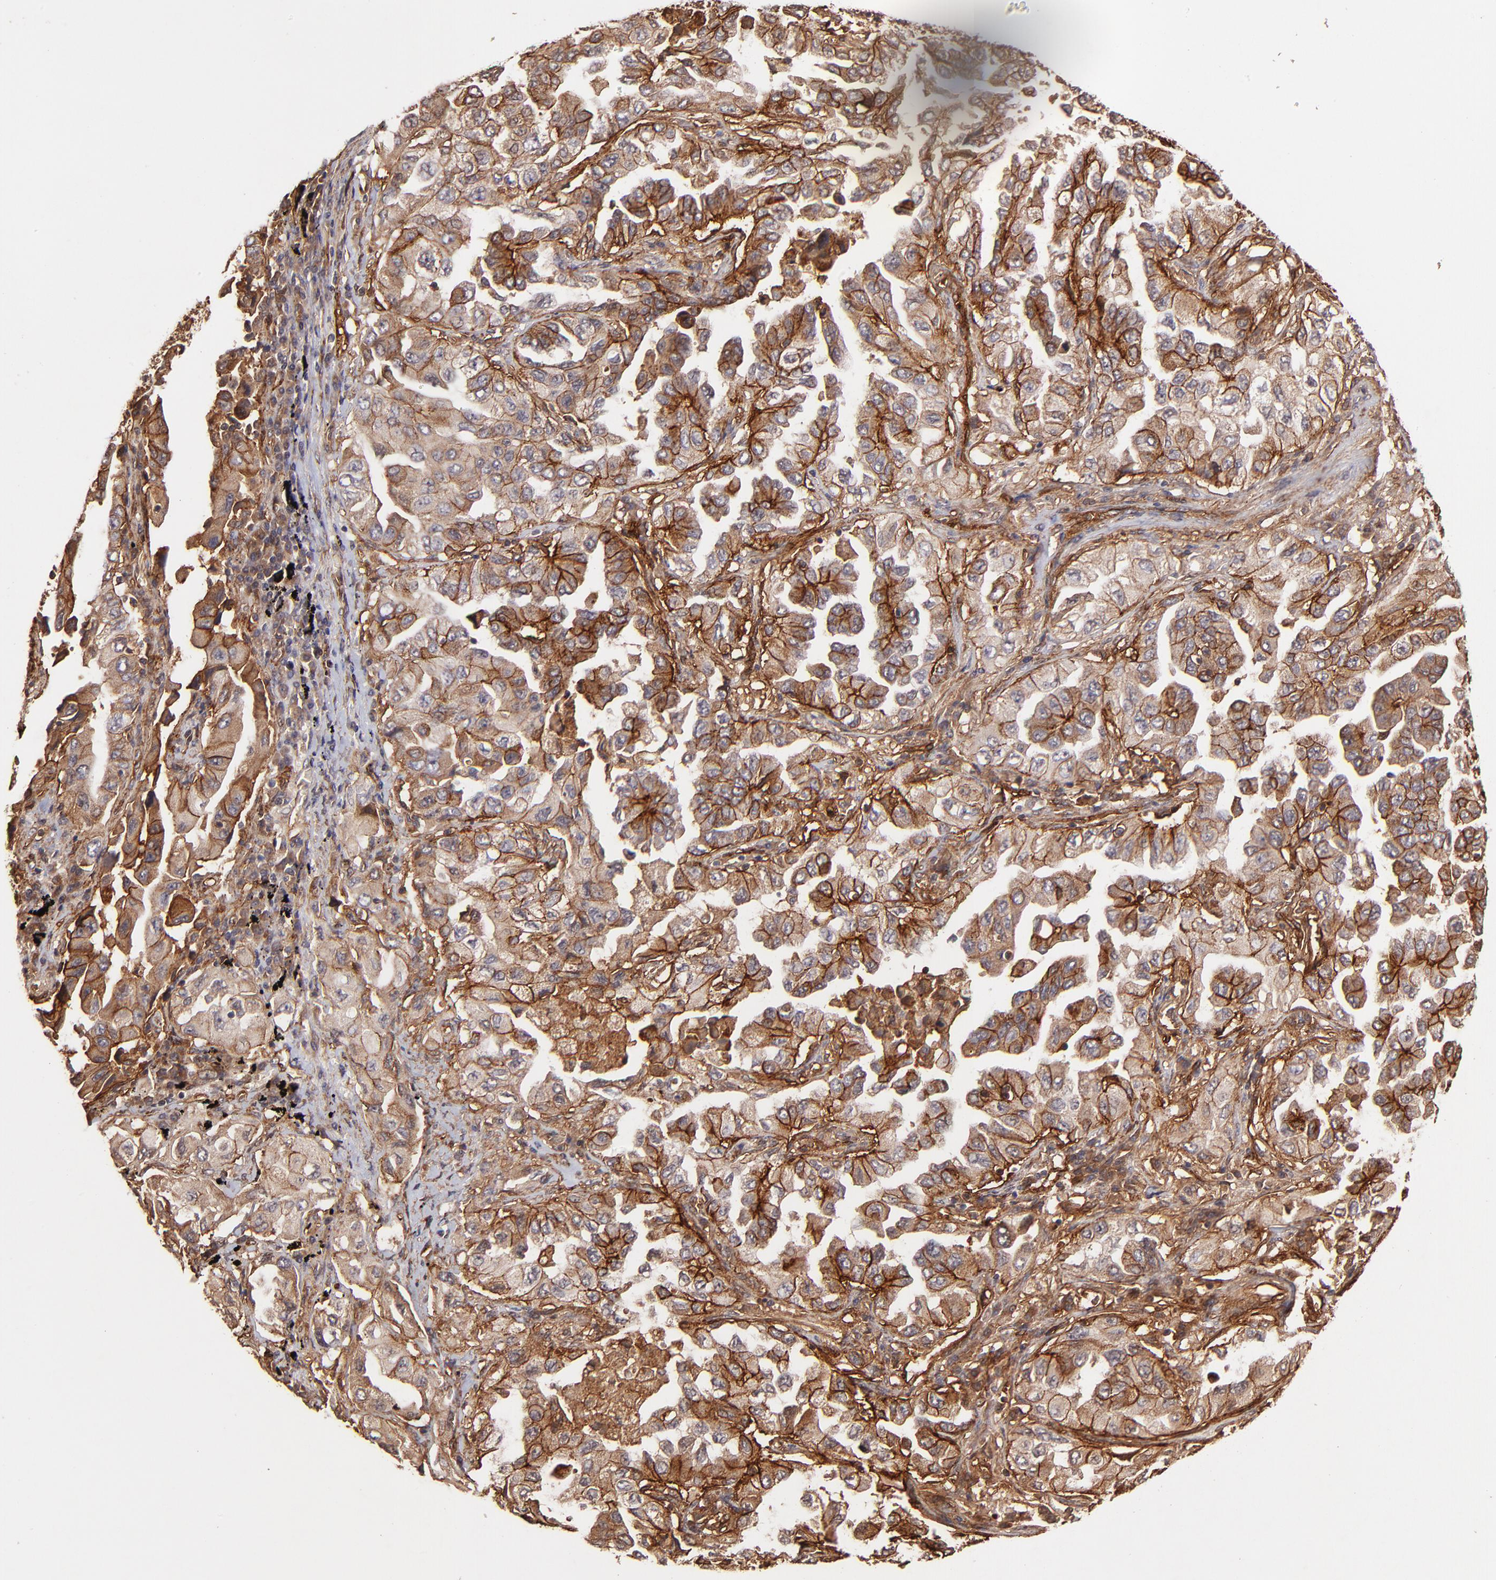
{"staining": {"intensity": "strong", "quantity": ">75%", "location": "cytoplasmic/membranous"}, "tissue": "lung cancer", "cell_type": "Tumor cells", "image_type": "cancer", "snomed": [{"axis": "morphology", "description": "Adenocarcinoma, NOS"}, {"axis": "topography", "description": "Lung"}], "caption": "A high amount of strong cytoplasmic/membranous positivity is seen in approximately >75% of tumor cells in lung adenocarcinoma tissue.", "gene": "ITGB1", "patient": {"sex": "female", "age": 65}}